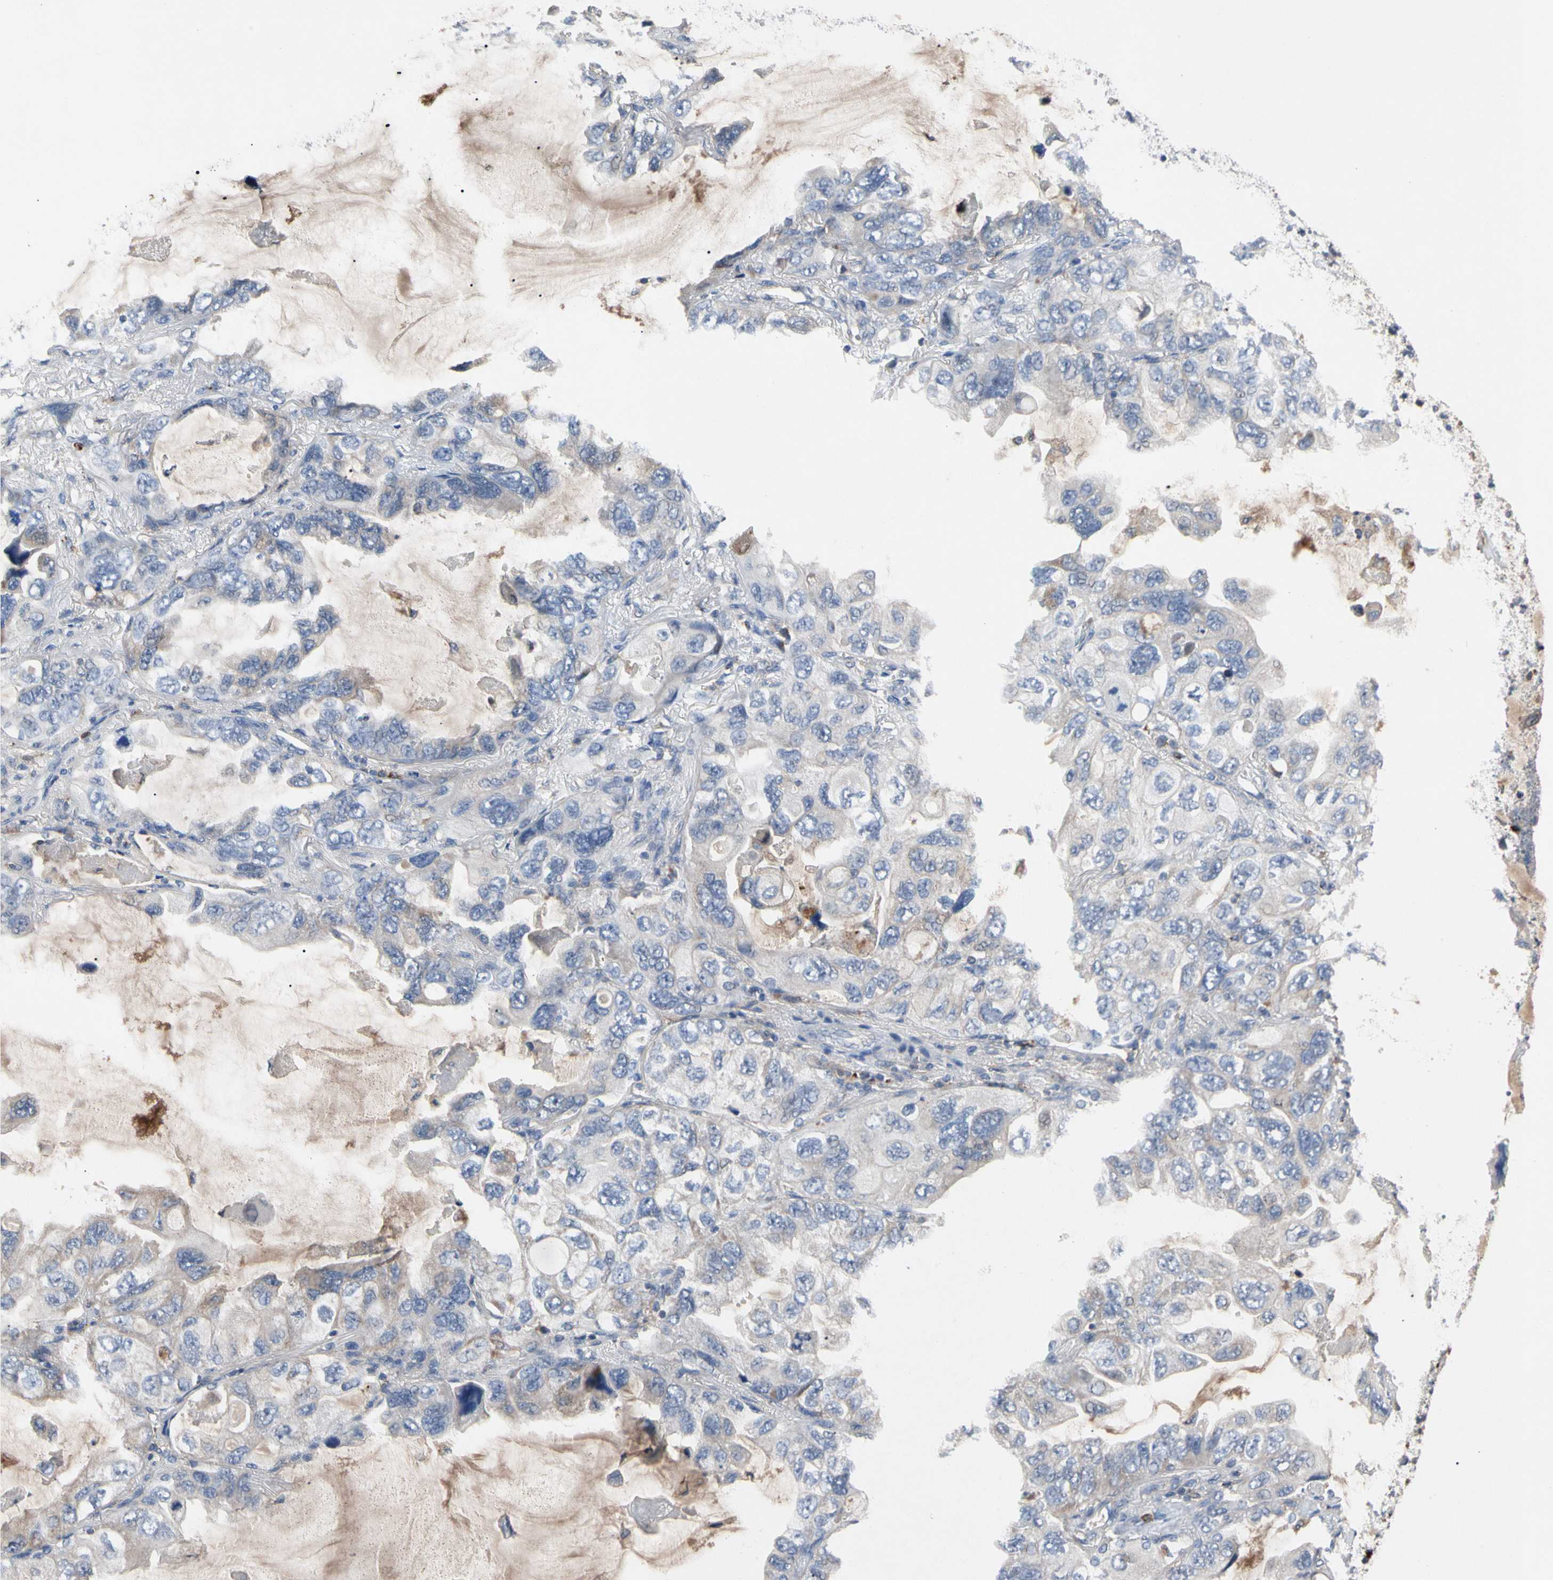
{"staining": {"intensity": "negative", "quantity": "none", "location": "none"}, "tissue": "lung cancer", "cell_type": "Tumor cells", "image_type": "cancer", "snomed": [{"axis": "morphology", "description": "Squamous cell carcinoma, NOS"}, {"axis": "topography", "description": "Lung"}], "caption": "A high-resolution histopathology image shows immunohistochemistry staining of squamous cell carcinoma (lung), which reveals no significant expression in tumor cells. (DAB immunohistochemistry visualized using brightfield microscopy, high magnification).", "gene": "ADA2", "patient": {"sex": "female", "age": 73}}